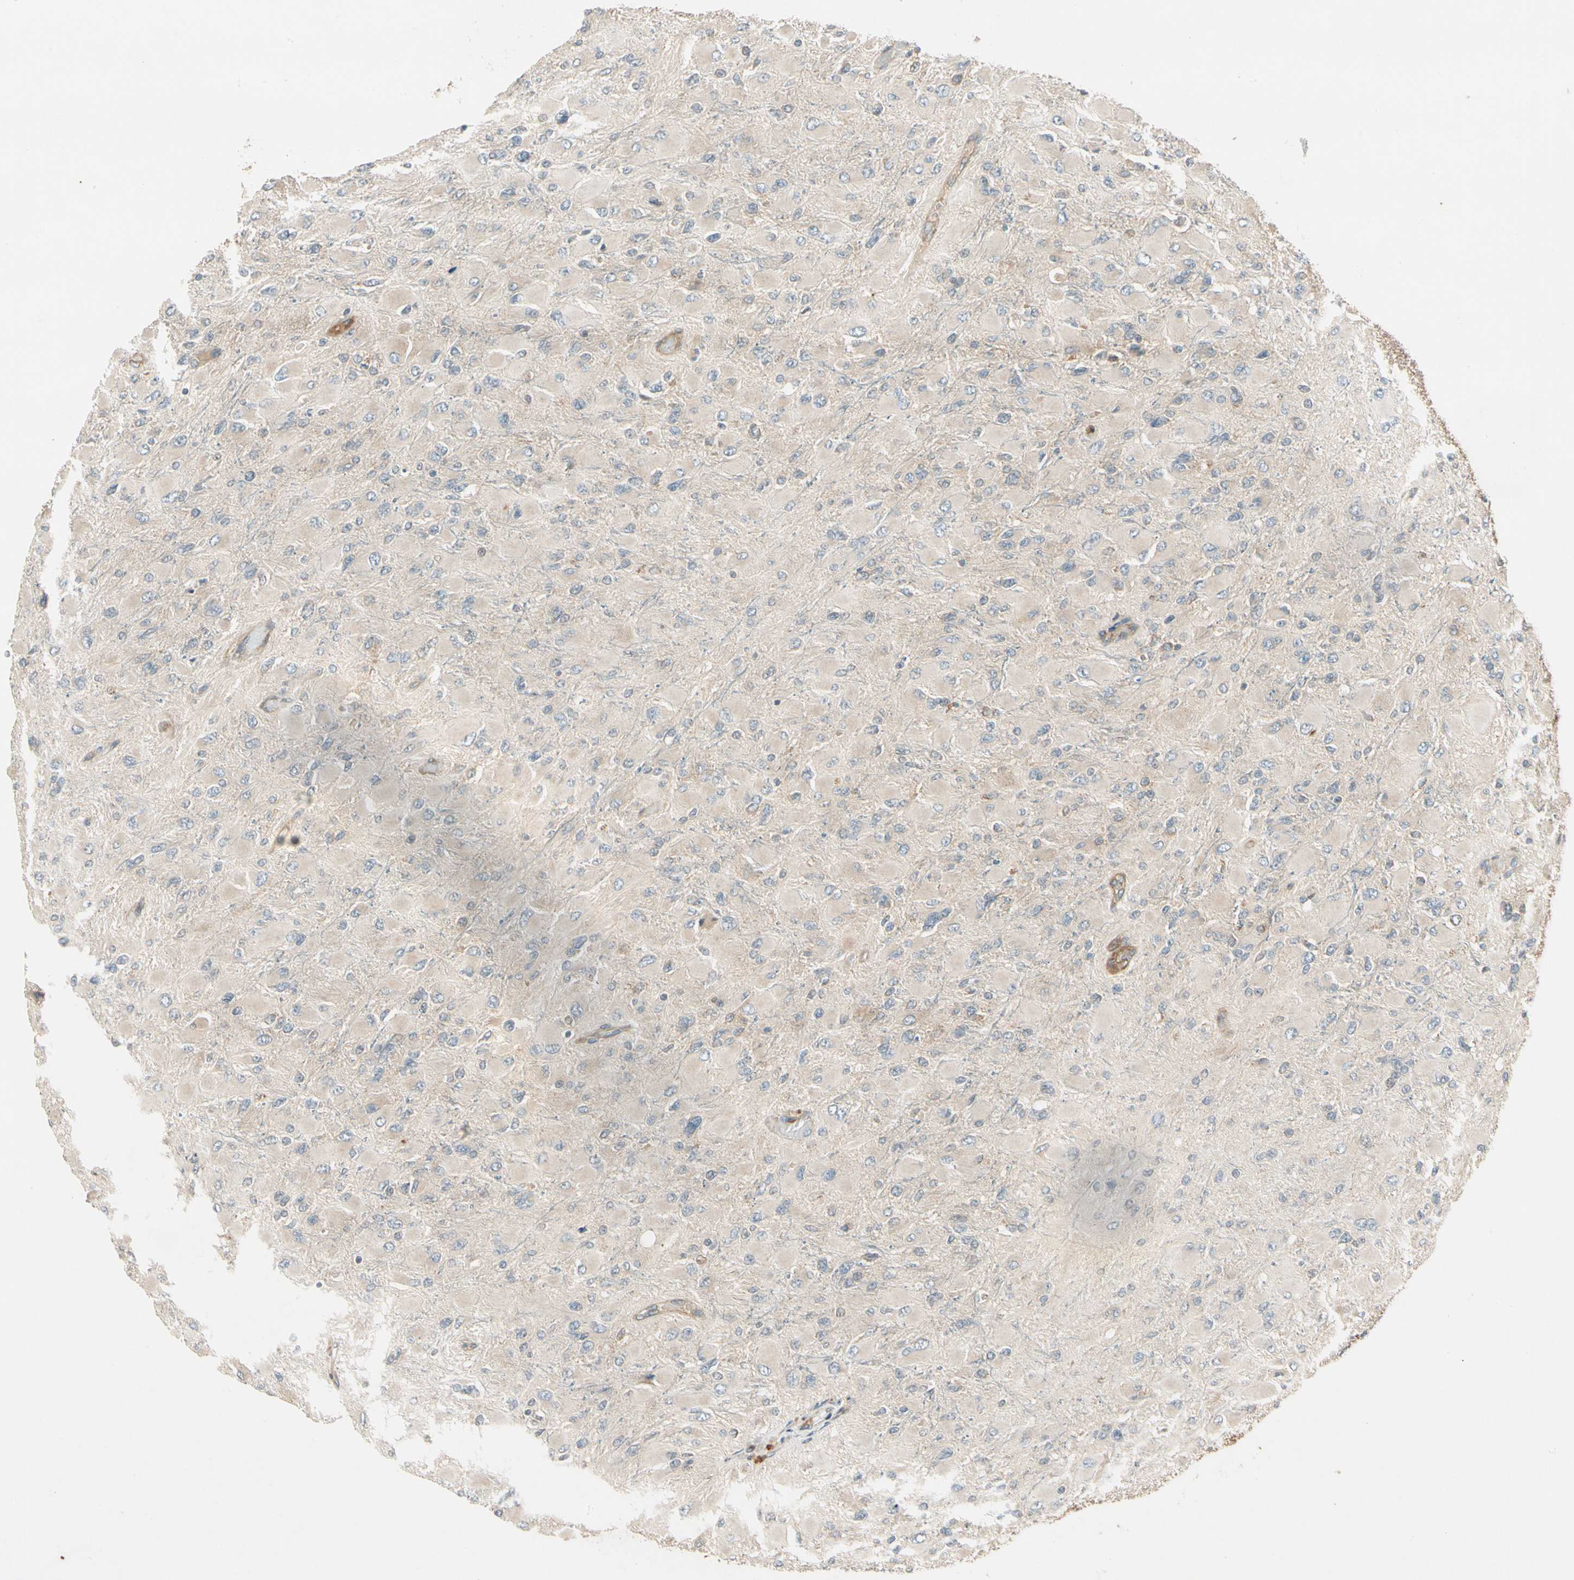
{"staining": {"intensity": "weak", "quantity": "25%-75%", "location": "cytoplasmic/membranous"}, "tissue": "glioma", "cell_type": "Tumor cells", "image_type": "cancer", "snomed": [{"axis": "morphology", "description": "Glioma, malignant, High grade"}, {"axis": "topography", "description": "Cerebral cortex"}], "caption": "Immunohistochemistry (IHC) image of neoplastic tissue: glioma stained using IHC exhibits low levels of weak protein expression localized specifically in the cytoplasmic/membranous of tumor cells, appearing as a cytoplasmic/membranous brown color.", "gene": "ROCK2", "patient": {"sex": "female", "age": 36}}